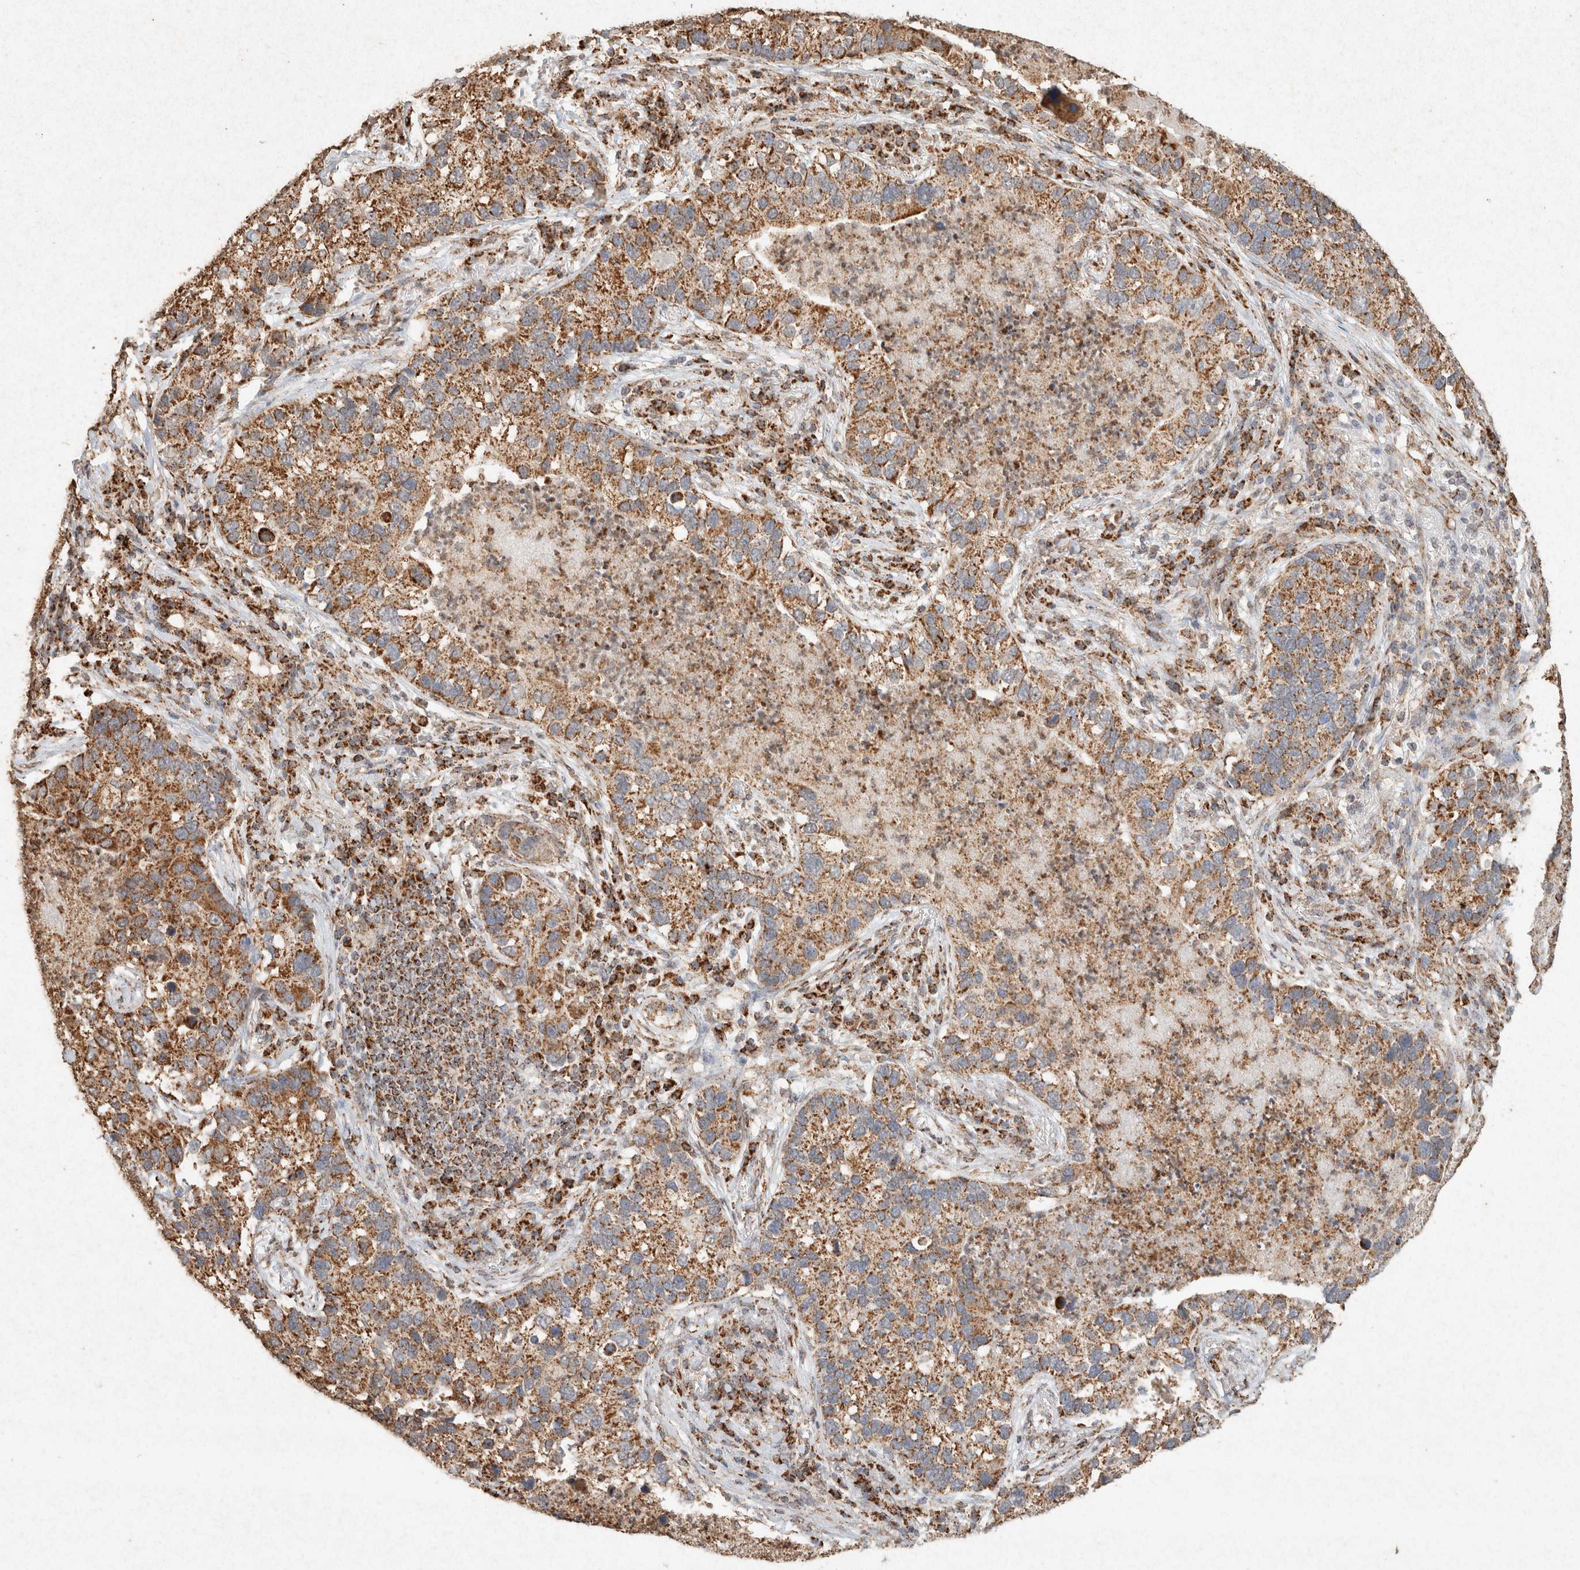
{"staining": {"intensity": "moderate", "quantity": ">75%", "location": "cytoplasmic/membranous"}, "tissue": "lung cancer", "cell_type": "Tumor cells", "image_type": "cancer", "snomed": [{"axis": "morphology", "description": "Normal tissue, NOS"}, {"axis": "morphology", "description": "Adenocarcinoma, NOS"}, {"axis": "topography", "description": "Bronchus"}, {"axis": "topography", "description": "Lung"}], "caption": "Brown immunohistochemical staining in lung adenocarcinoma demonstrates moderate cytoplasmic/membranous expression in about >75% of tumor cells. Using DAB (brown) and hematoxylin (blue) stains, captured at high magnification using brightfield microscopy.", "gene": "SDC2", "patient": {"sex": "male", "age": 54}}